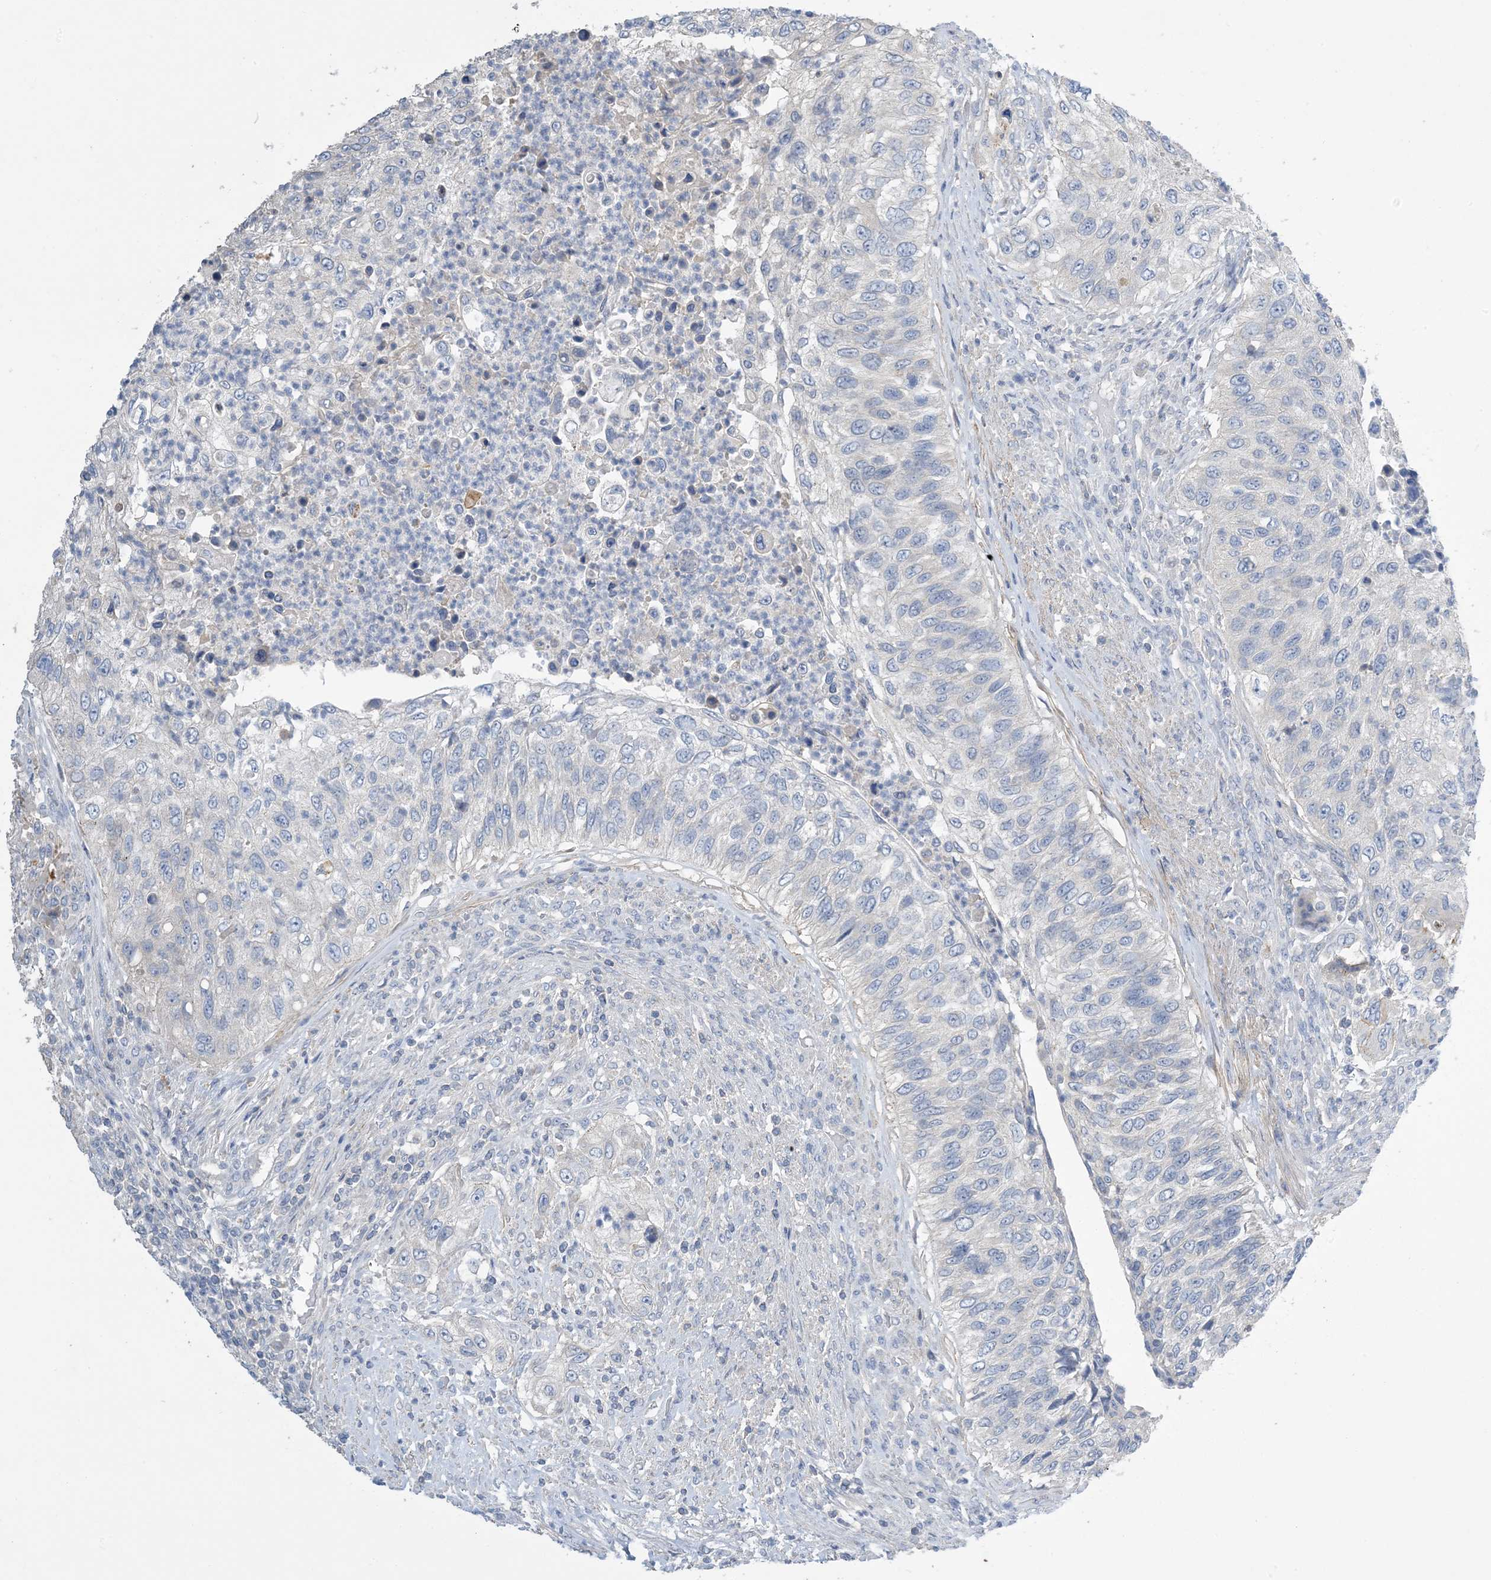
{"staining": {"intensity": "negative", "quantity": "none", "location": "none"}, "tissue": "urothelial cancer", "cell_type": "Tumor cells", "image_type": "cancer", "snomed": [{"axis": "morphology", "description": "Urothelial carcinoma, High grade"}, {"axis": "topography", "description": "Urinary bladder"}], "caption": "A high-resolution histopathology image shows IHC staining of urothelial cancer, which displays no significant expression in tumor cells. Nuclei are stained in blue.", "gene": "KPRP", "patient": {"sex": "female", "age": 60}}